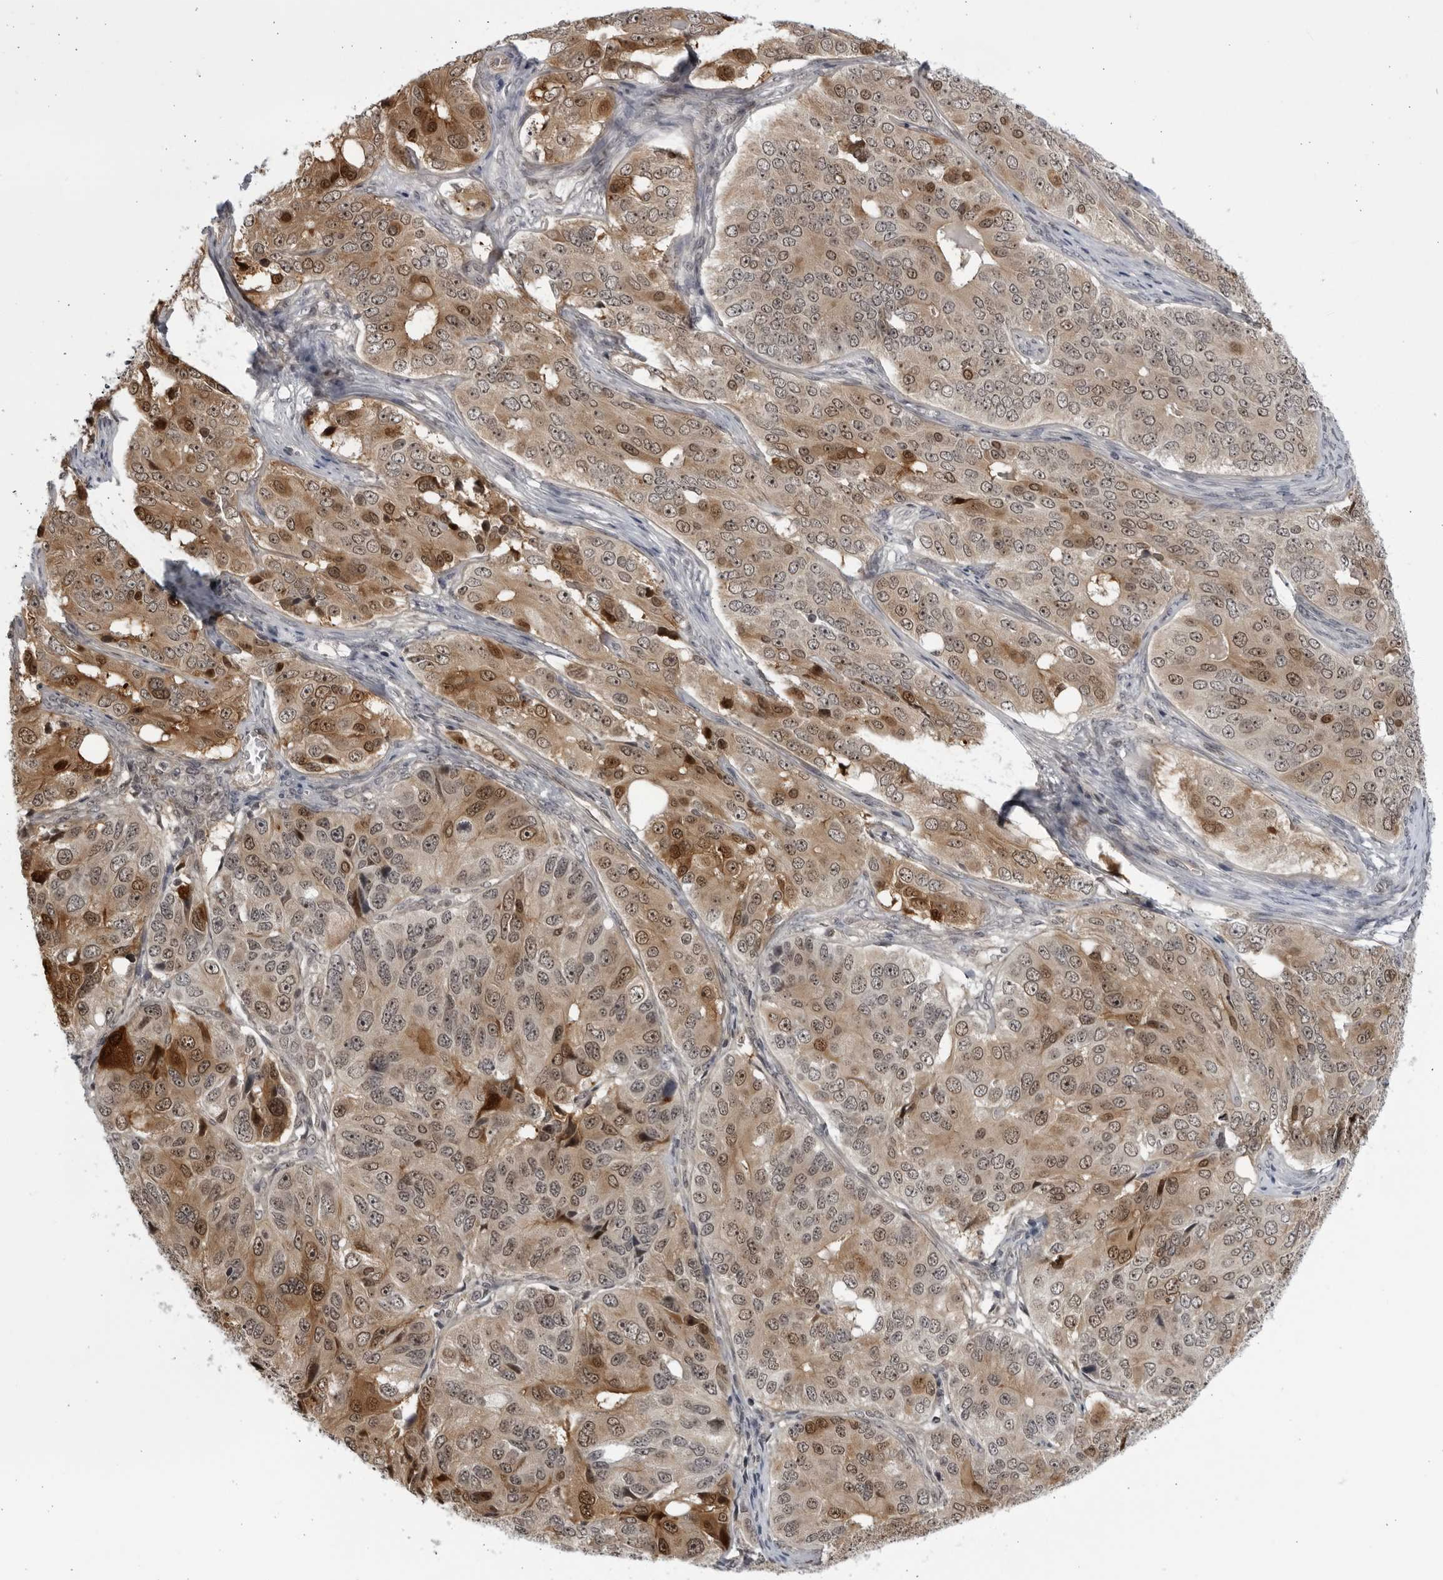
{"staining": {"intensity": "moderate", "quantity": ">75%", "location": "cytoplasmic/membranous,nuclear"}, "tissue": "ovarian cancer", "cell_type": "Tumor cells", "image_type": "cancer", "snomed": [{"axis": "morphology", "description": "Carcinoma, endometroid"}, {"axis": "topography", "description": "Ovary"}], "caption": "Ovarian endometroid carcinoma tissue demonstrates moderate cytoplasmic/membranous and nuclear positivity in about >75% of tumor cells, visualized by immunohistochemistry. The staining was performed using DAB, with brown indicating positive protein expression. Nuclei are stained blue with hematoxylin.", "gene": "ITGB3BP", "patient": {"sex": "female", "age": 51}}